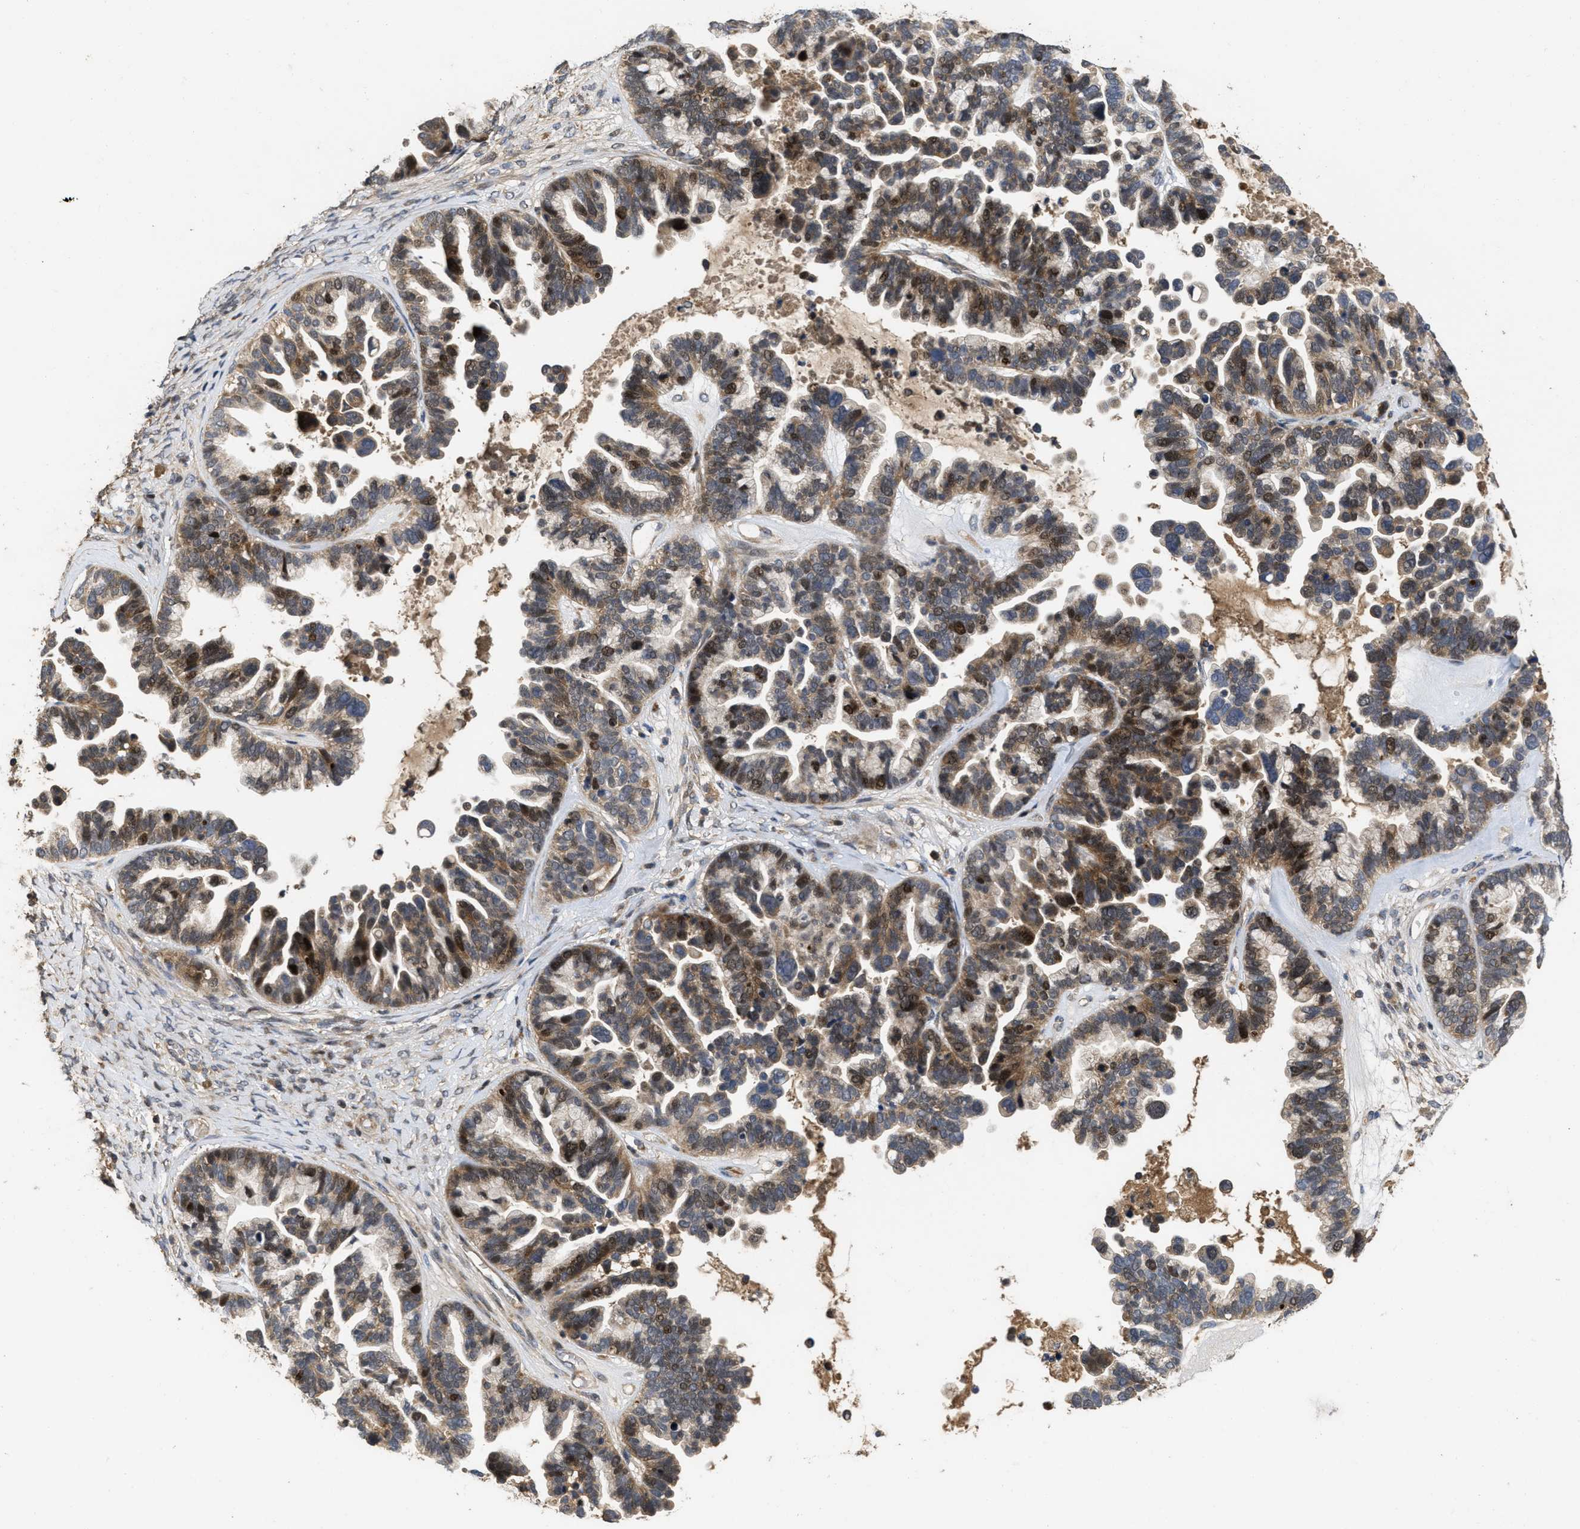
{"staining": {"intensity": "moderate", "quantity": "25%-75%", "location": "cytoplasmic/membranous,nuclear"}, "tissue": "ovarian cancer", "cell_type": "Tumor cells", "image_type": "cancer", "snomed": [{"axis": "morphology", "description": "Cystadenocarcinoma, serous, NOS"}, {"axis": "topography", "description": "Ovary"}], "caption": "Moderate cytoplasmic/membranous and nuclear positivity for a protein is identified in about 25%-75% of tumor cells of serous cystadenocarcinoma (ovarian) using IHC.", "gene": "CBR3", "patient": {"sex": "female", "age": 56}}